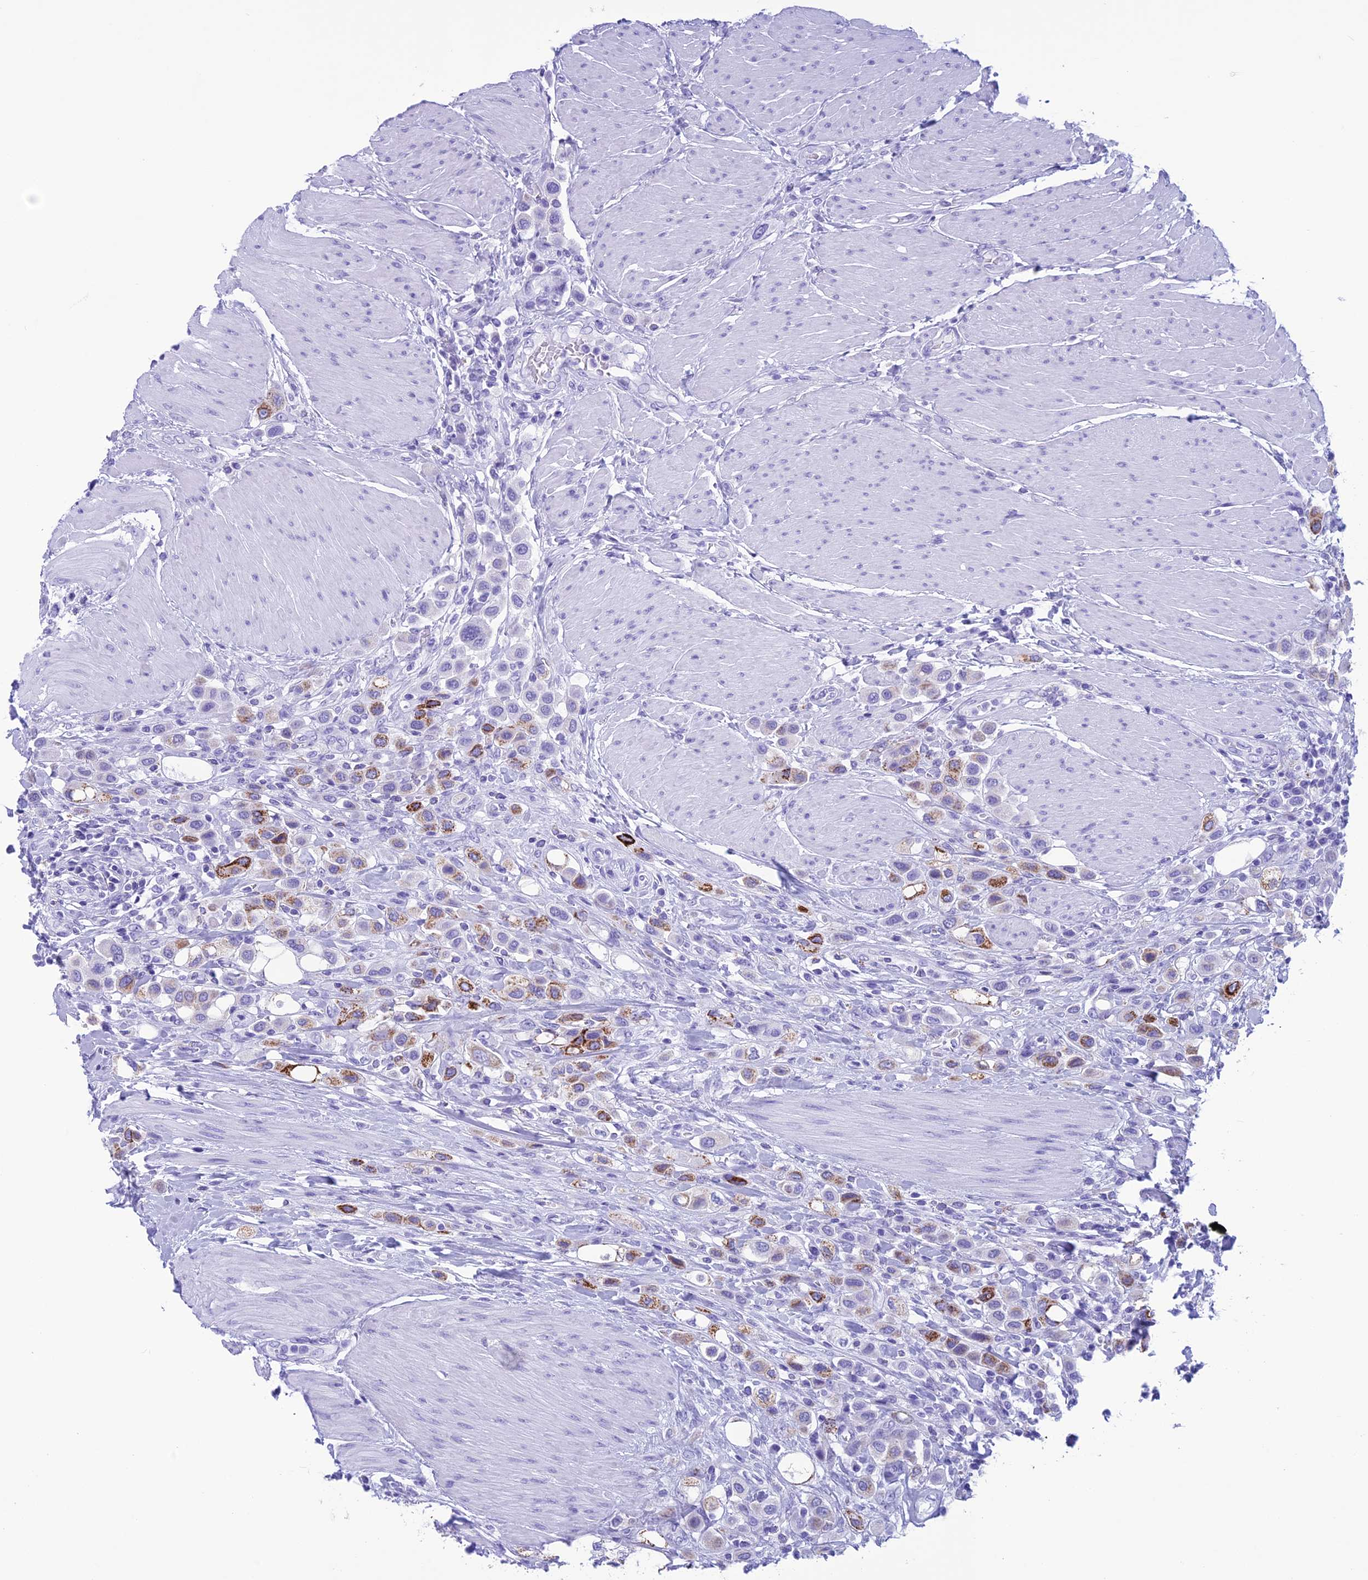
{"staining": {"intensity": "strong", "quantity": "<25%", "location": "cytoplasmic/membranous"}, "tissue": "urothelial cancer", "cell_type": "Tumor cells", "image_type": "cancer", "snomed": [{"axis": "morphology", "description": "Urothelial carcinoma, High grade"}, {"axis": "topography", "description": "Urinary bladder"}], "caption": "Protein staining exhibits strong cytoplasmic/membranous staining in about <25% of tumor cells in high-grade urothelial carcinoma. The staining was performed using DAB, with brown indicating positive protein expression. Nuclei are stained blue with hematoxylin.", "gene": "TRAM1L1", "patient": {"sex": "male", "age": 50}}